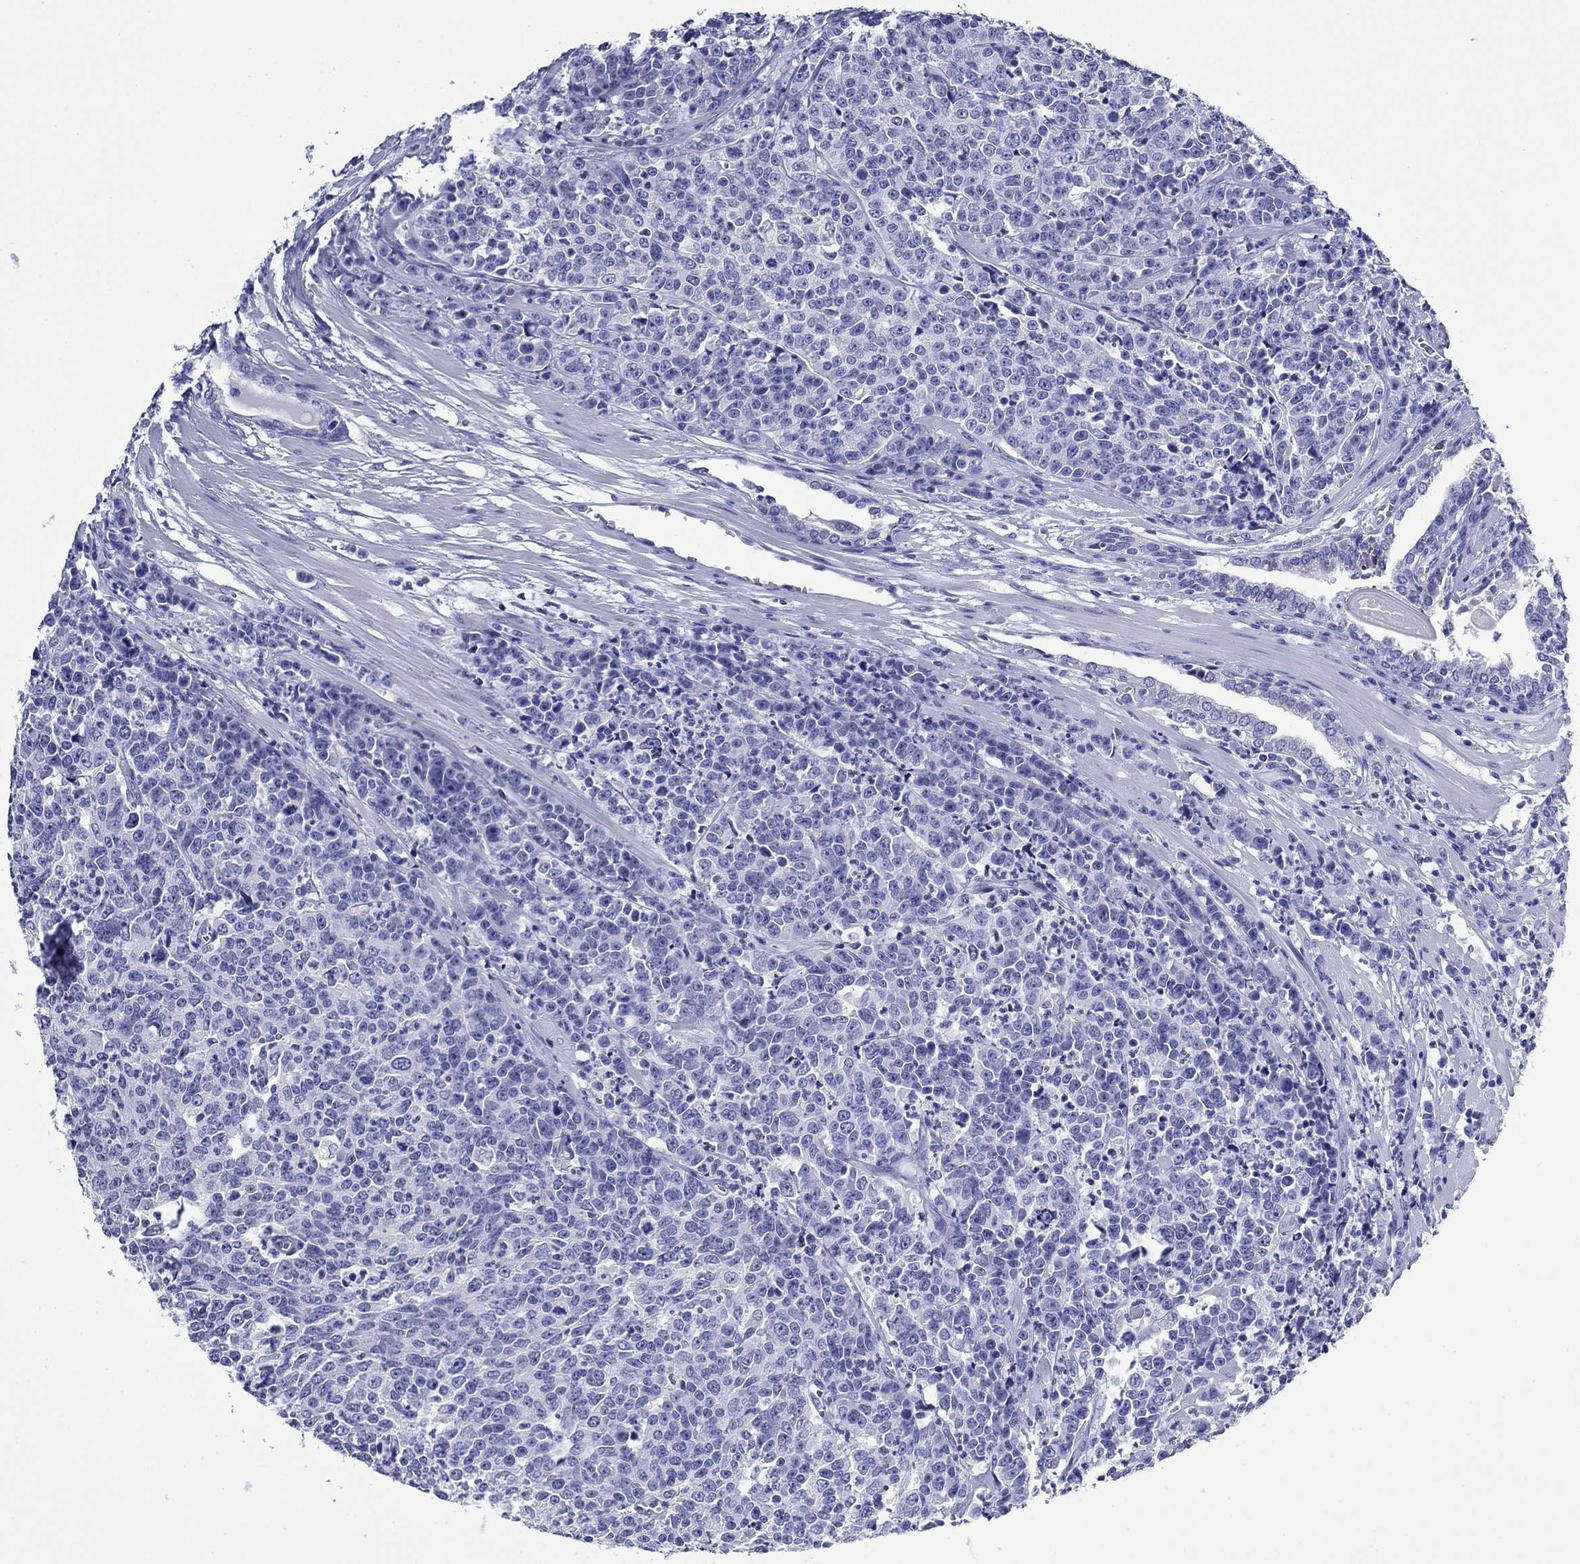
{"staining": {"intensity": "negative", "quantity": "none", "location": "none"}, "tissue": "prostate cancer", "cell_type": "Tumor cells", "image_type": "cancer", "snomed": [{"axis": "morphology", "description": "Adenocarcinoma, NOS"}, {"axis": "topography", "description": "Prostate"}], "caption": "Prostate cancer was stained to show a protein in brown. There is no significant staining in tumor cells.", "gene": "GIP", "patient": {"sex": "male", "age": 67}}